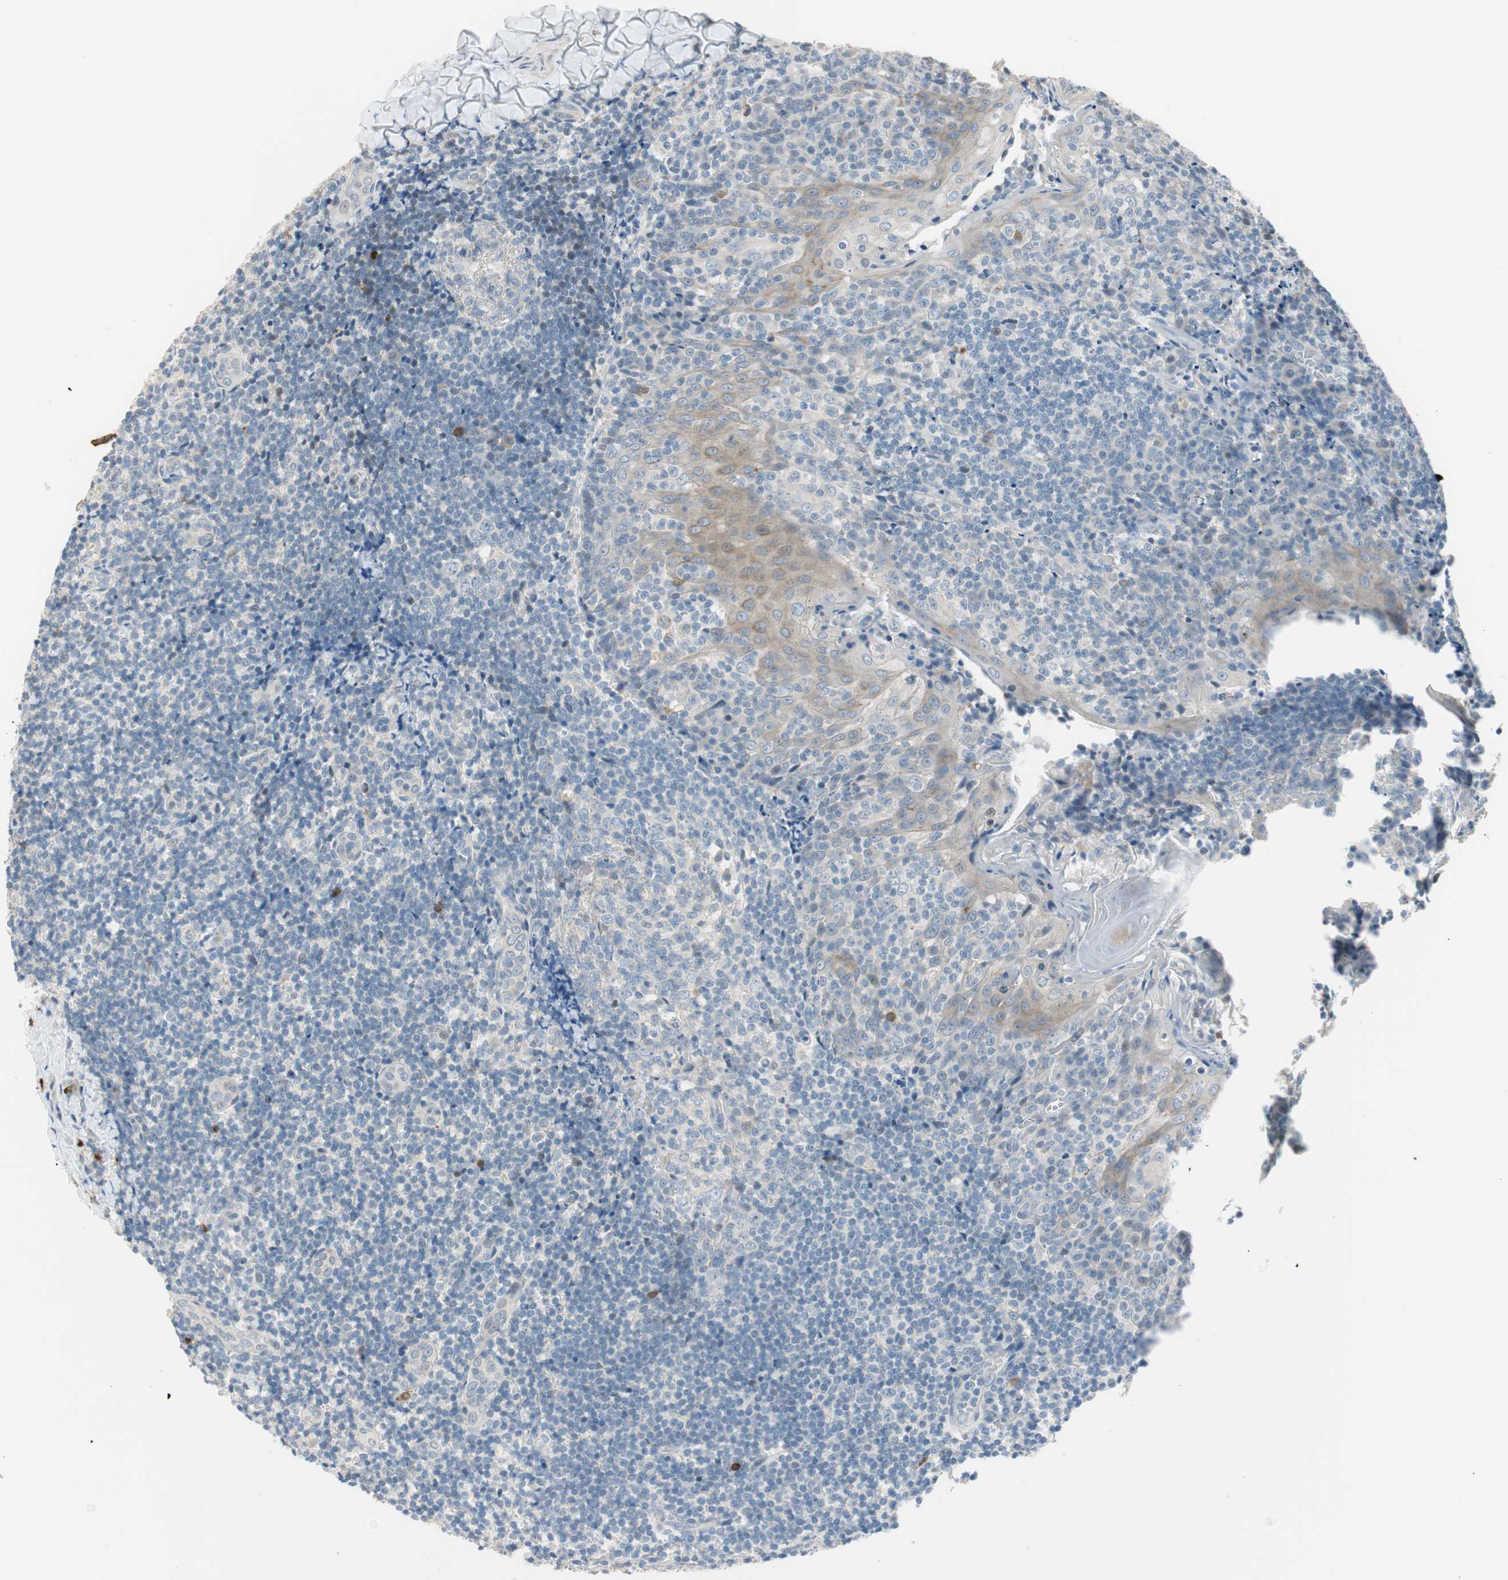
{"staining": {"intensity": "negative", "quantity": "none", "location": "none"}, "tissue": "tonsil", "cell_type": "Germinal center cells", "image_type": "normal", "snomed": [{"axis": "morphology", "description": "Normal tissue, NOS"}, {"axis": "topography", "description": "Tonsil"}], "caption": "High power microscopy image of an IHC photomicrograph of unremarkable tonsil, revealing no significant positivity in germinal center cells.", "gene": "PDZK1", "patient": {"sex": "male", "age": 31}}